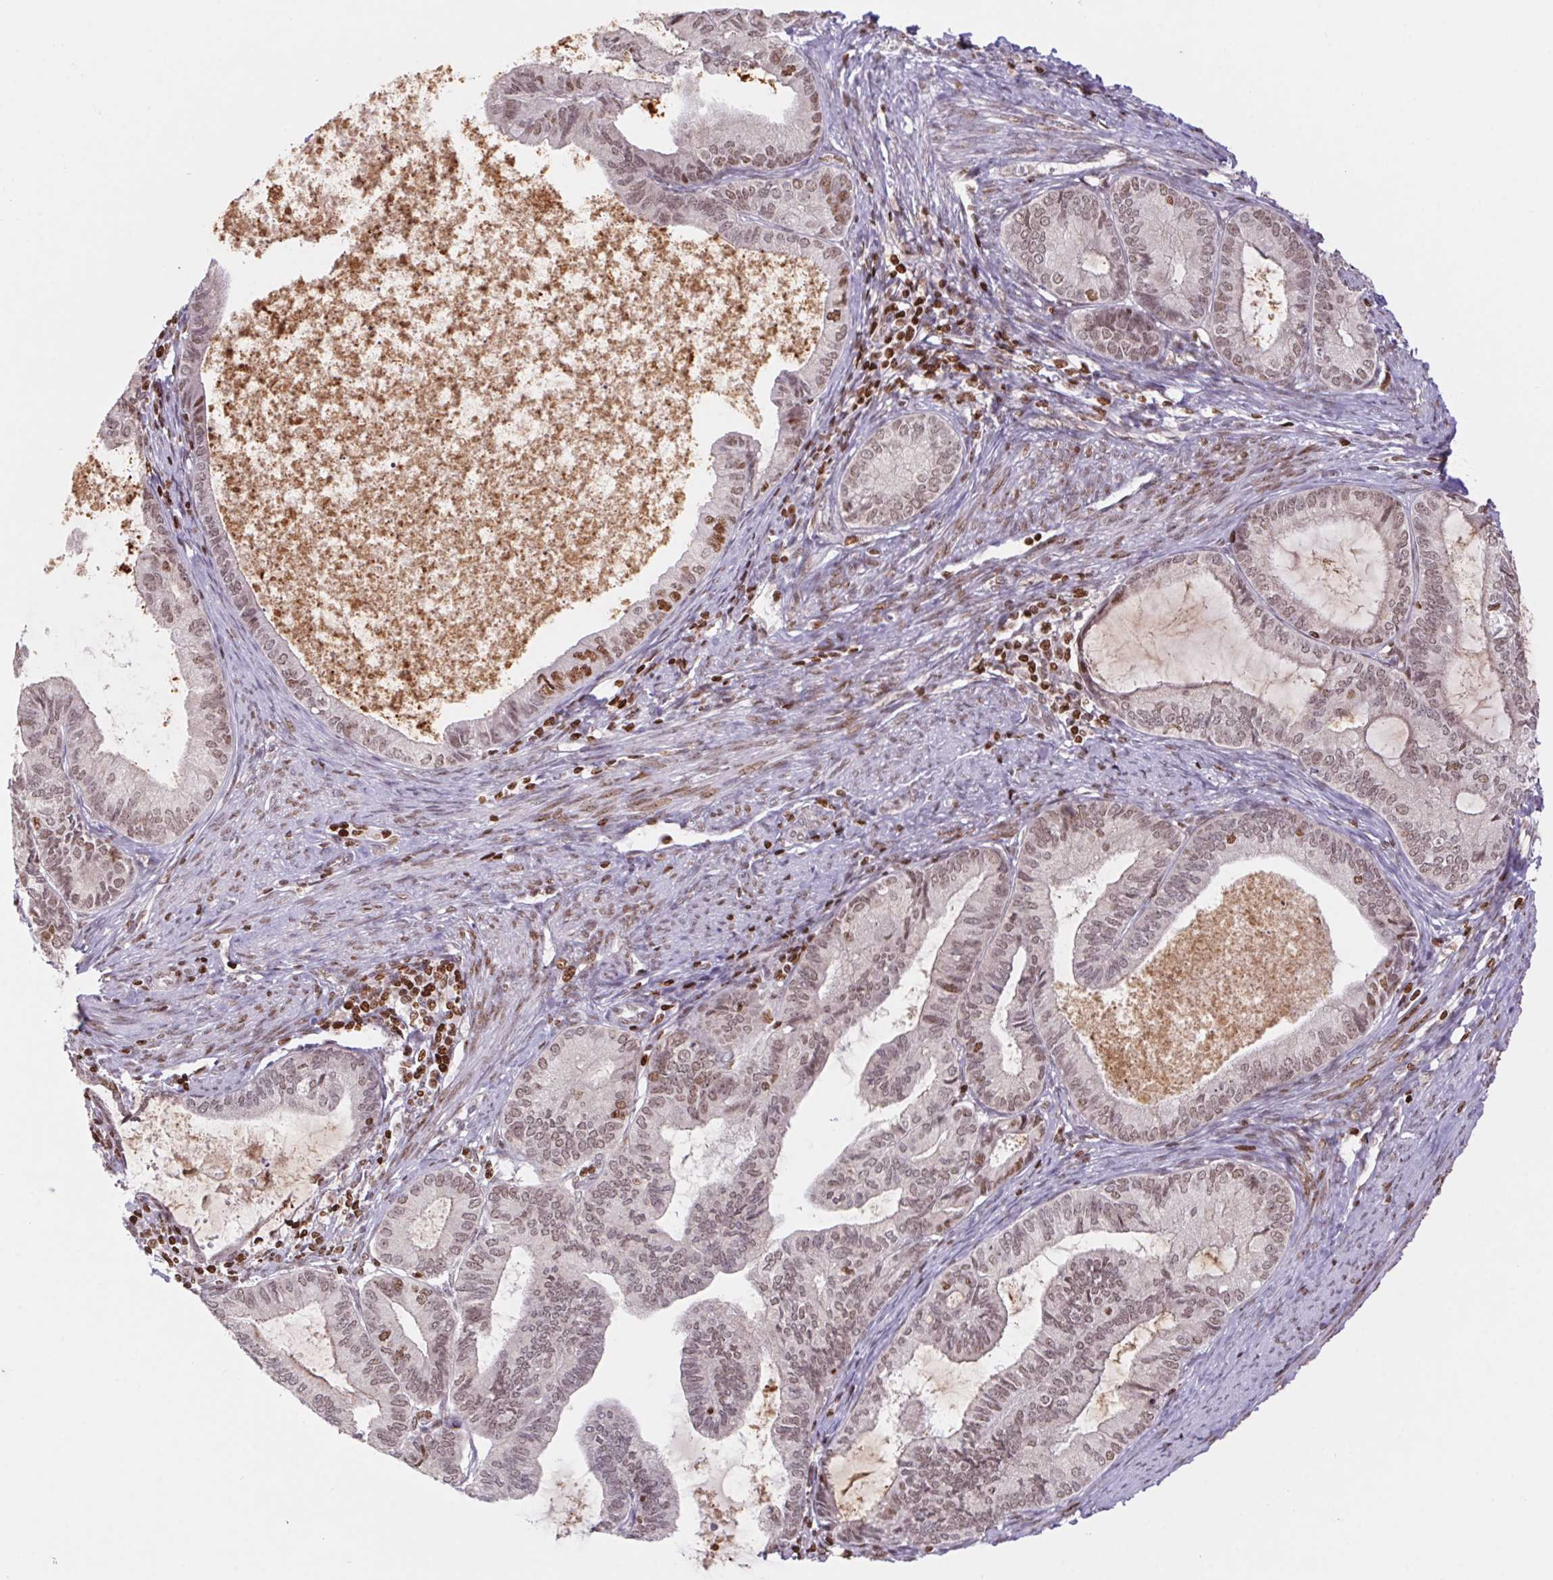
{"staining": {"intensity": "weak", "quantity": ">75%", "location": "nuclear"}, "tissue": "endometrial cancer", "cell_type": "Tumor cells", "image_type": "cancer", "snomed": [{"axis": "morphology", "description": "Adenocarcinoma, NOS"}, {"axis": "topography", "description": "Endometrium"}], "caption": "The micrograph displays a brown stain indicating the presence of a protein in the nuclear of tumor cells in endometrial adenocarcinoma.", "gene": "POLD3", "patient": {"sex": "female", "age": 86}}